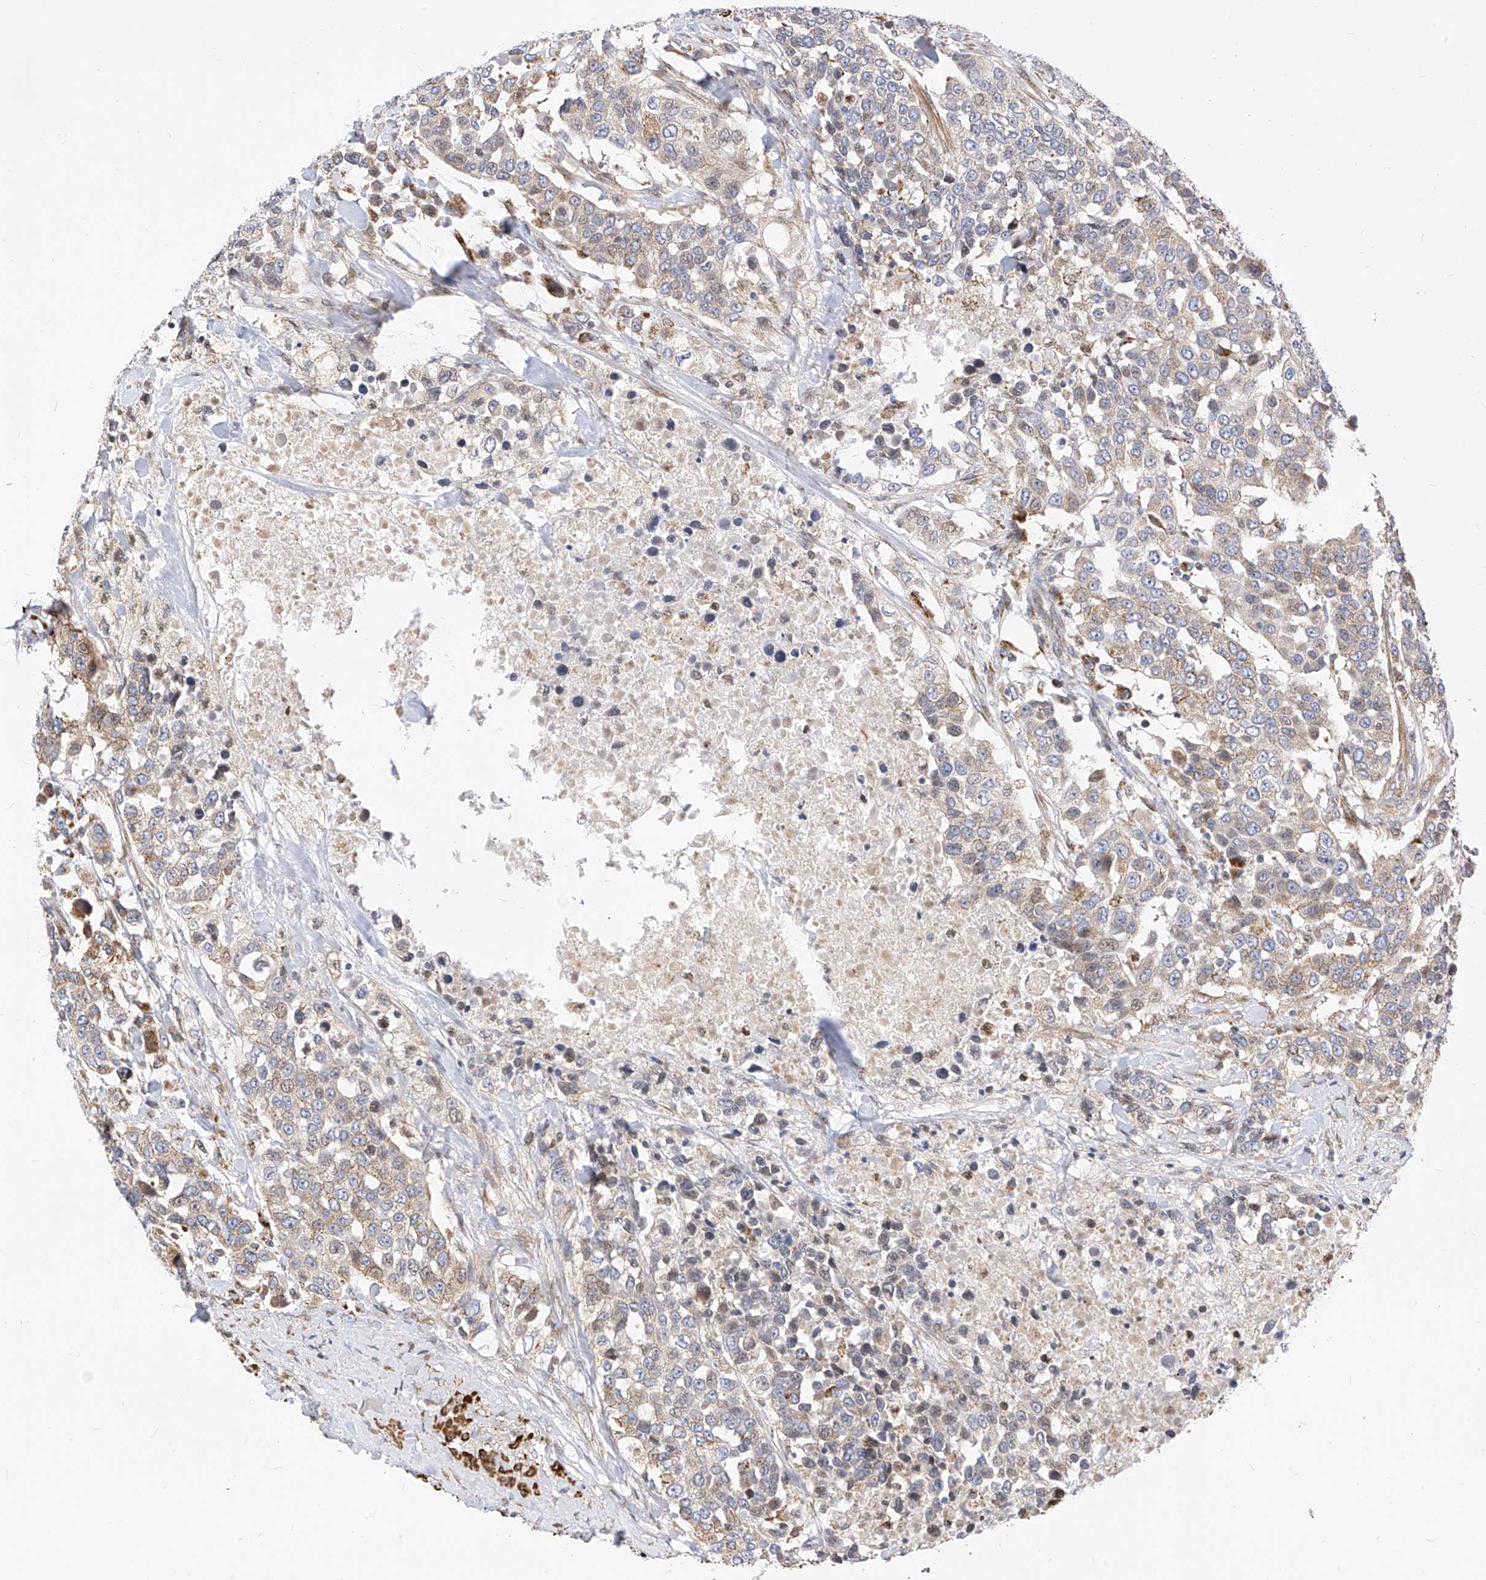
{"staining": {"intensity": "weak", "quantity": "25%-75%", "location": "cytoplasmic/membranous"}, "tissue": "urothelial cancer", "cell_type": "Tumor cells", "image_type": "cancer", "snomed": [{"axis": "morphology", "description": "Urothelial carcinoma, High grade"}, {"axis": "topography", "description": "Urinary bladder"}], "caption": "A high-resolution micrograph shows immunohistochemistry (IHC) staining of urothelial carcinoma (high-grade), which shows weak cytoplasmic/membranous staining in approximately 25%-75% of tumor cells.", "gene": "TTLL8", "patient": {"sex": "female", "age": 80}}